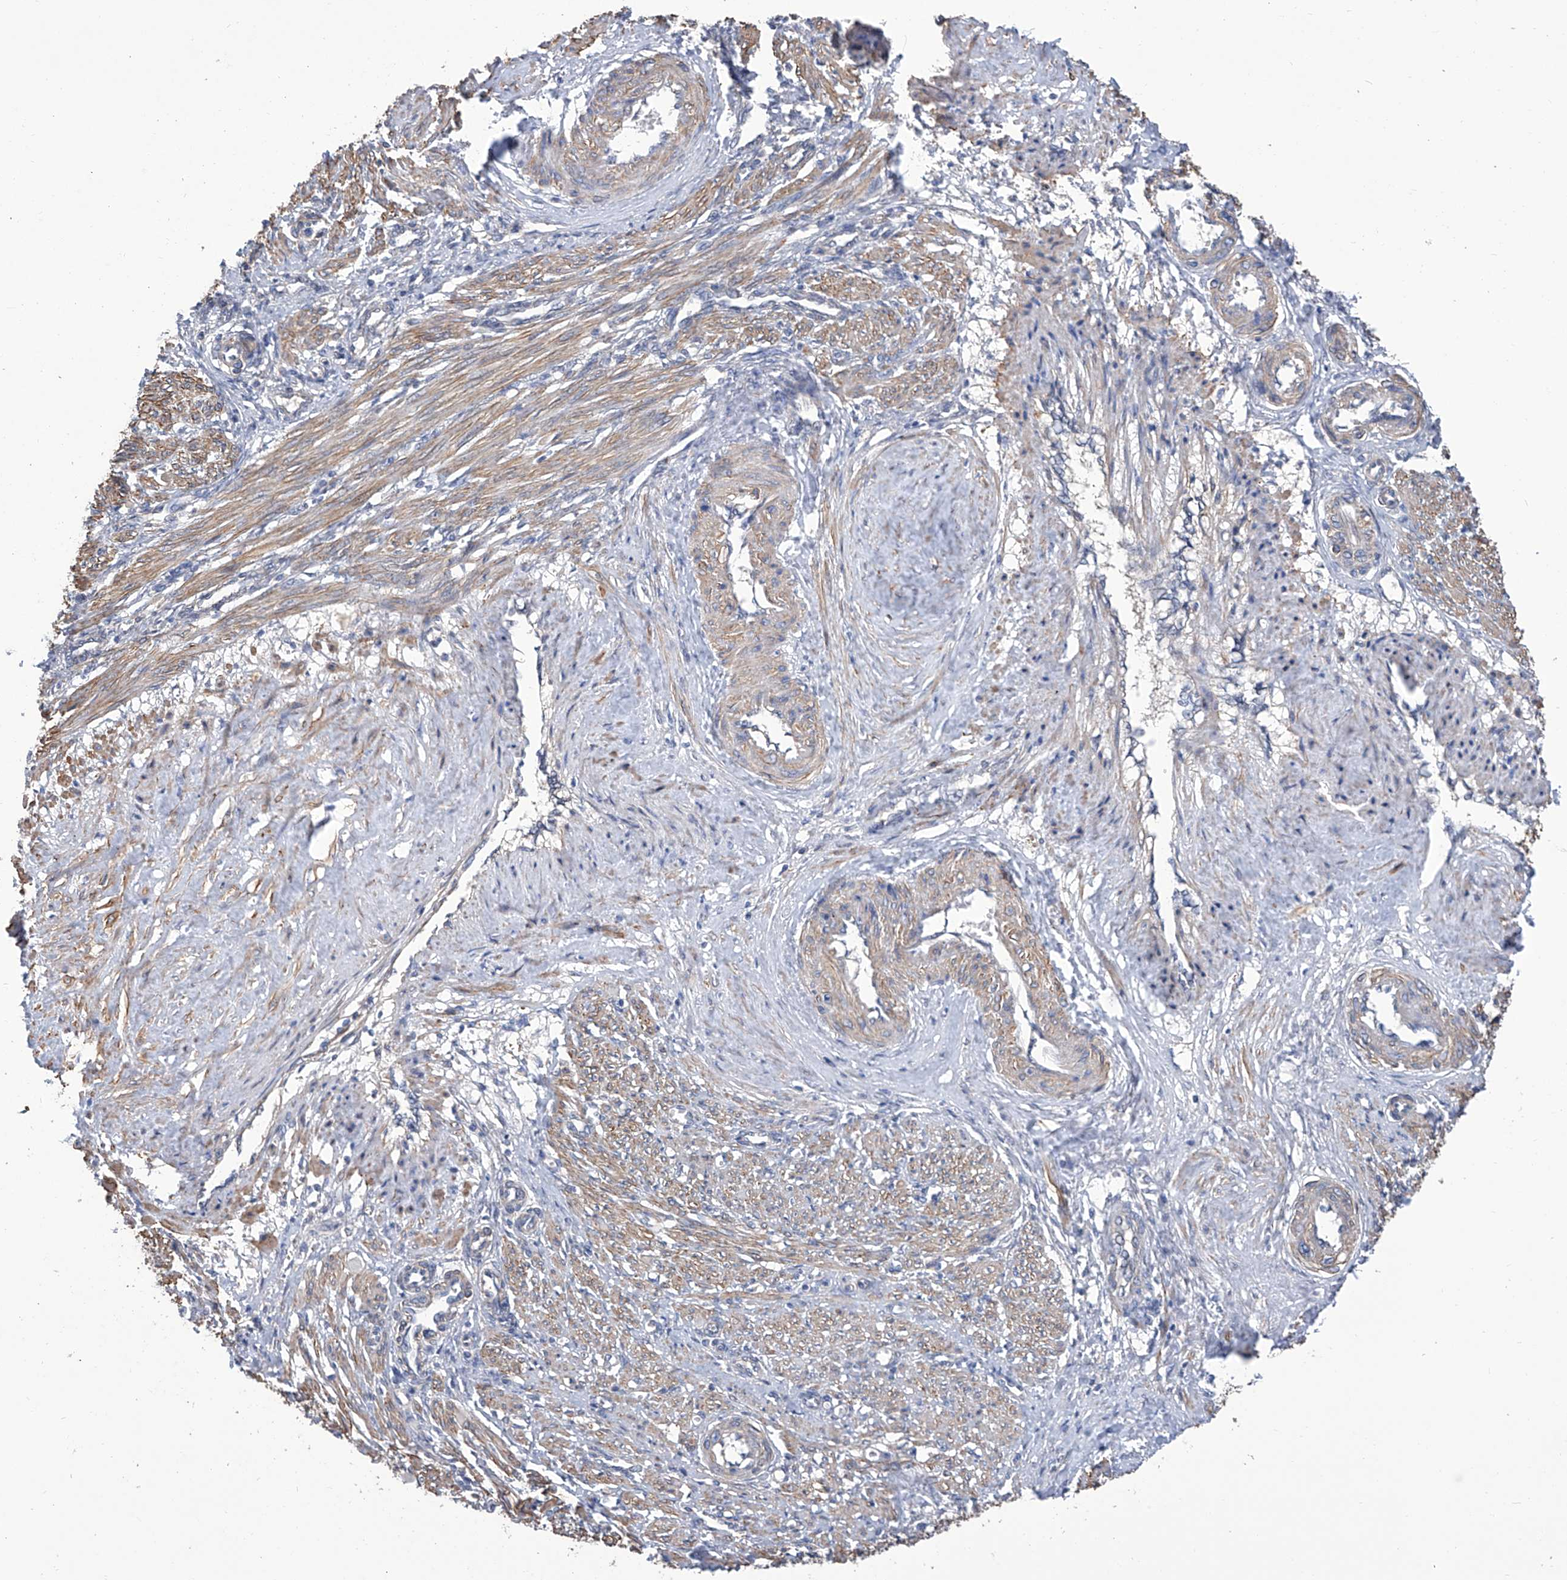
{"staining": {"intensity": "moderate", "quantity": "25%-75%", "location": "cytoplasmic/membranous"}, "tissue": "smooth muscle", "cell_type": "Smooth muscle cells", "image_type": "normal", "snomed": [{"axis": "morphology", "description": "Normal tissue, NOS"}, {"axis": "topography", "description": "Endometrium"}], "caption": "The micrograph demonstrates immunohistochemical staining of unremarkable smooth muscle. There is moderate cytoplasmic/membranous expression is present in about 25%-75% of smooth muscle cells. The protein is shown in brown color, while the nuclei are stained blue.", "gene": "SMS", "patient": {"sex": "female", "age": 33}}